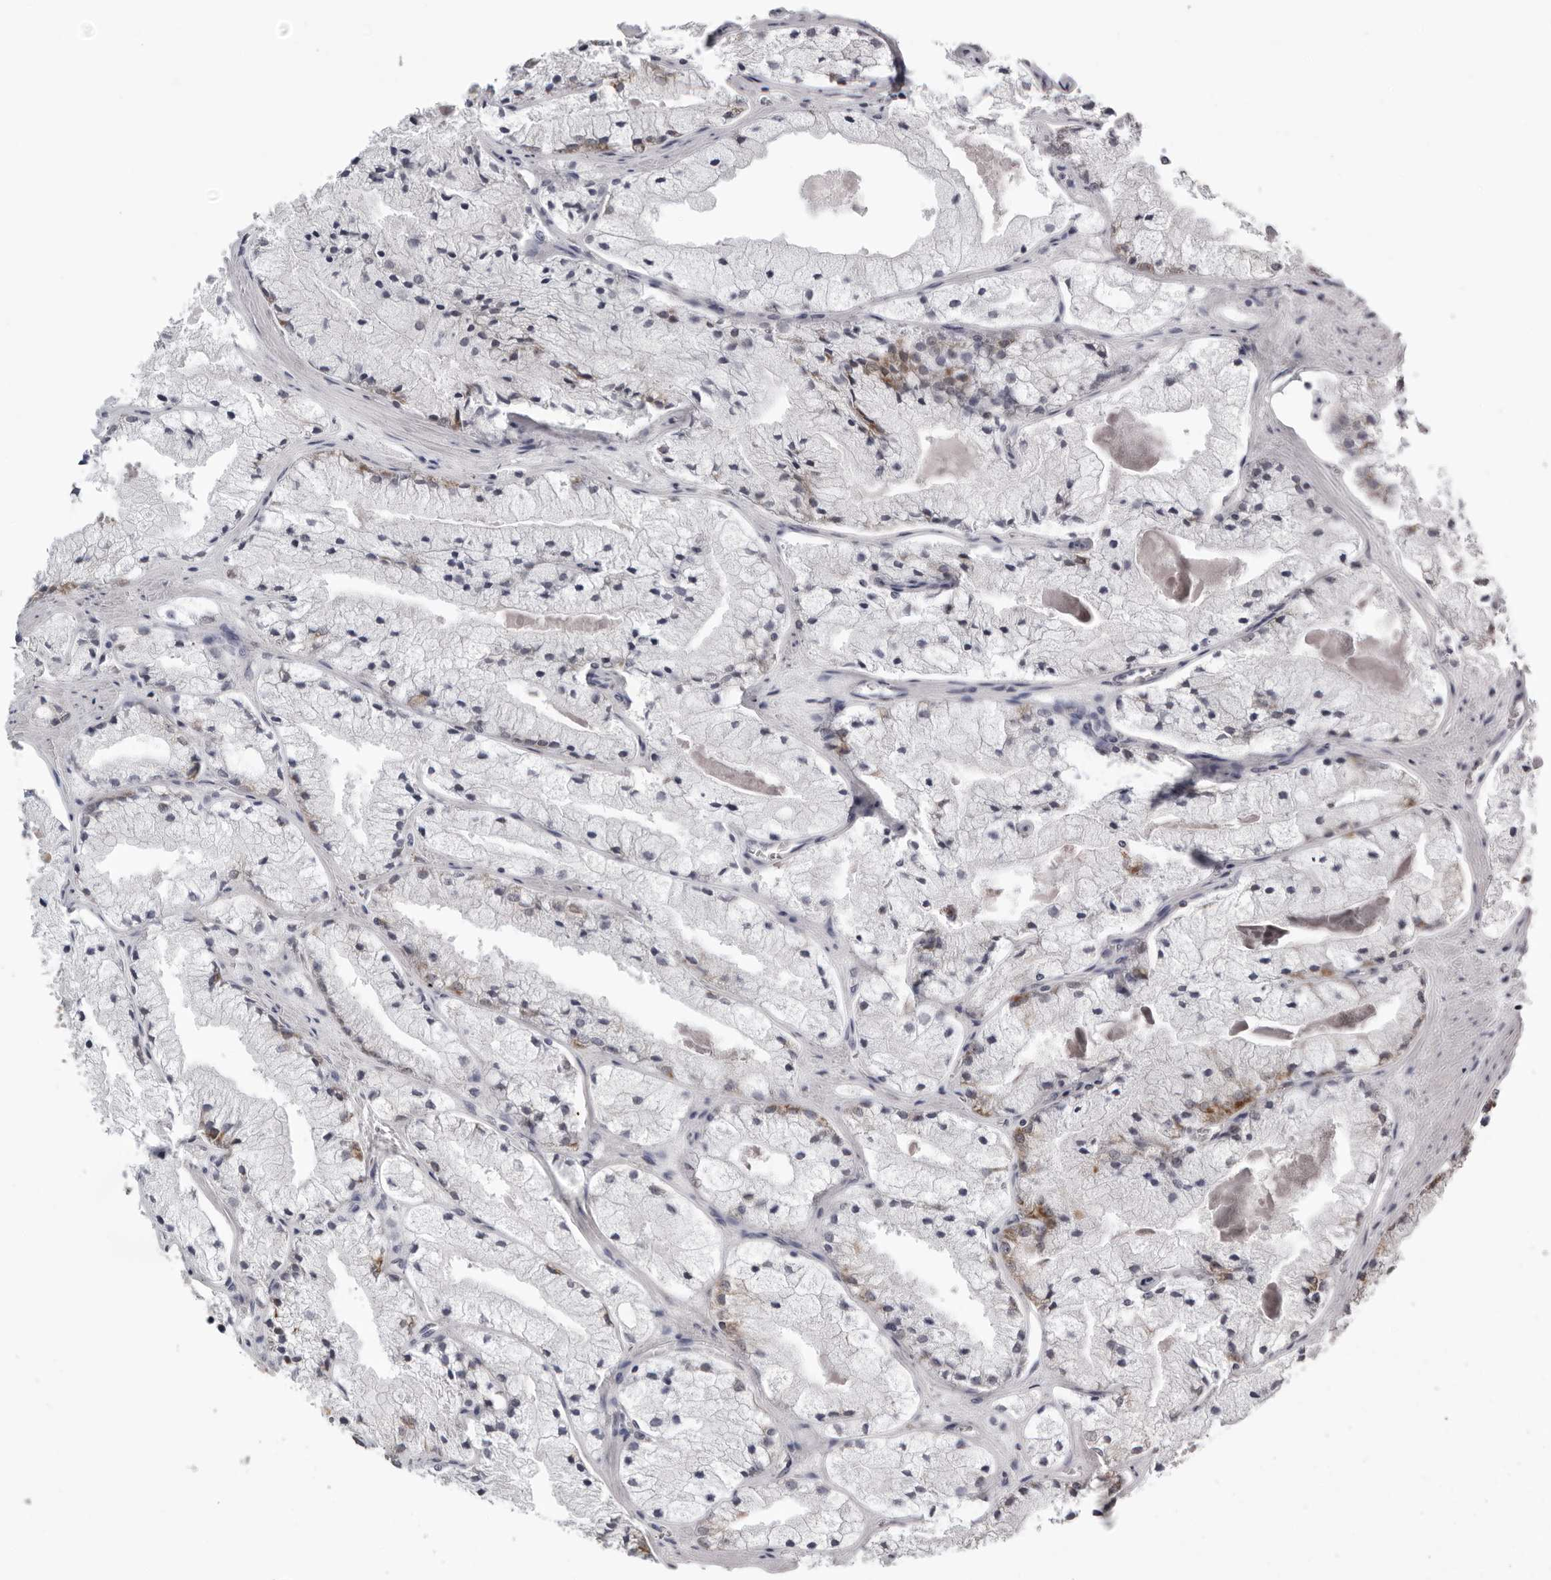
{"staining": {"intensity": "negative", "quantity": "none", "location": "none"}, "tissue": "prostate cancer", "cell_type": "Tumor cells", "image_type": "cancer", "snomed": [{"axis": "morphology", "description": "Adenocarcinoma, High grade"}, {"axis": "topography", "description": "Prostate"}], "caption": "Human prostate high-grade adenocarcinoma stained for a protein using immunohistochemistry (IHC) shows no positivity in tumor cells.", "gene": "CPT2", "patient": {"sex": "male", "age": 50}}